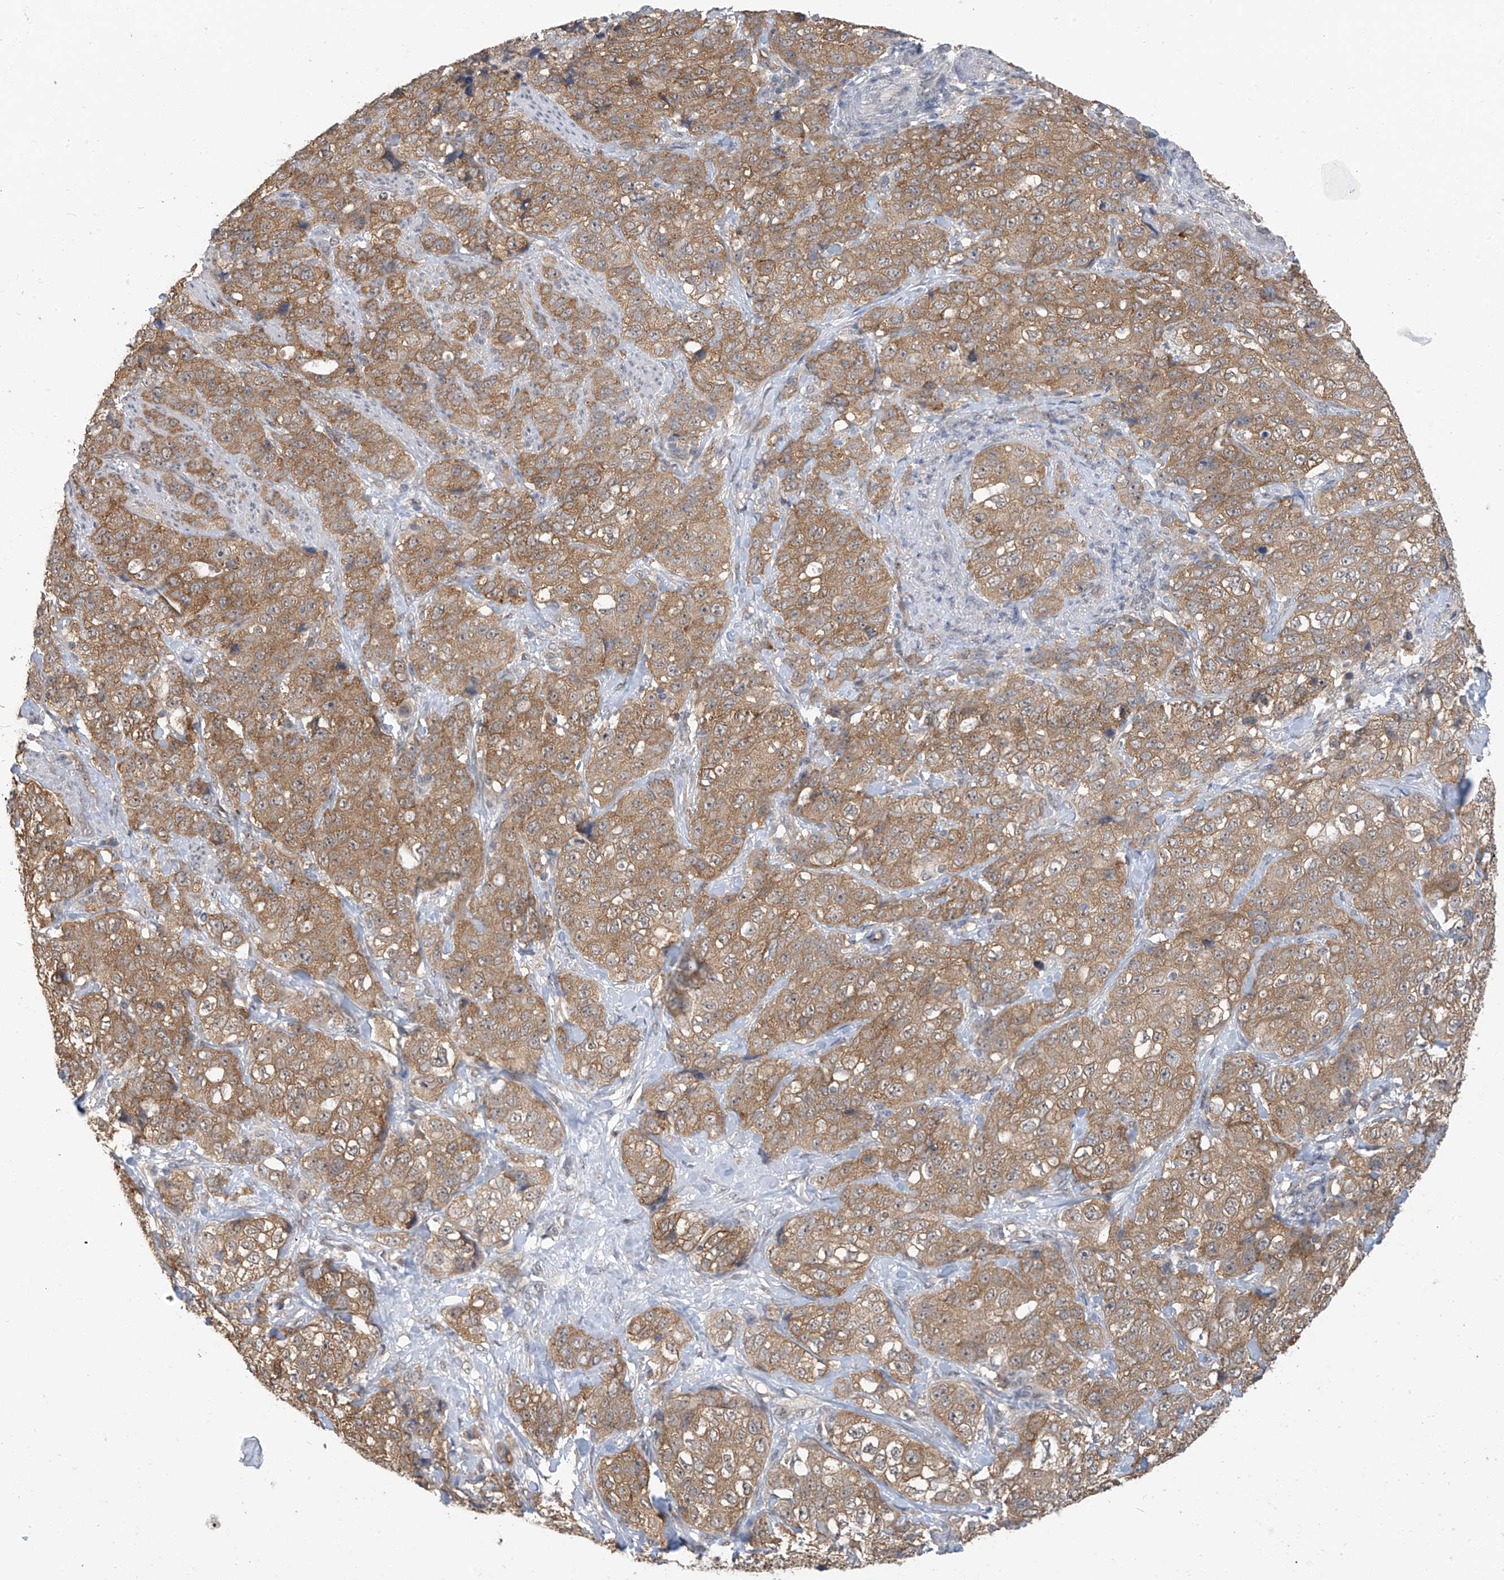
{"staining": {"intensity": "moderate", "quantity": ">75%", "location": "cytoplasmic/membranous"}, "tissue": "stomach cancer", "cell_type": "Tumor cells", "image_type": "cancer", "snomed": [{"axis": "morphology", "description": "Adenocarcinoma, NOS"}, {"axis": "topography", "description": "Stomach"}], "caption": "Immunohistochemistry (IHC) (DAB (3,3'-diaminobenzidine)) staining of adenocarcinoma (stomach) demonstrates moderate cytoplasmic/membranous protein expression in approximately >75% of tumor cells.", "gene": "KIAA1522", "patient": {"sex": "male", "age": 48}}